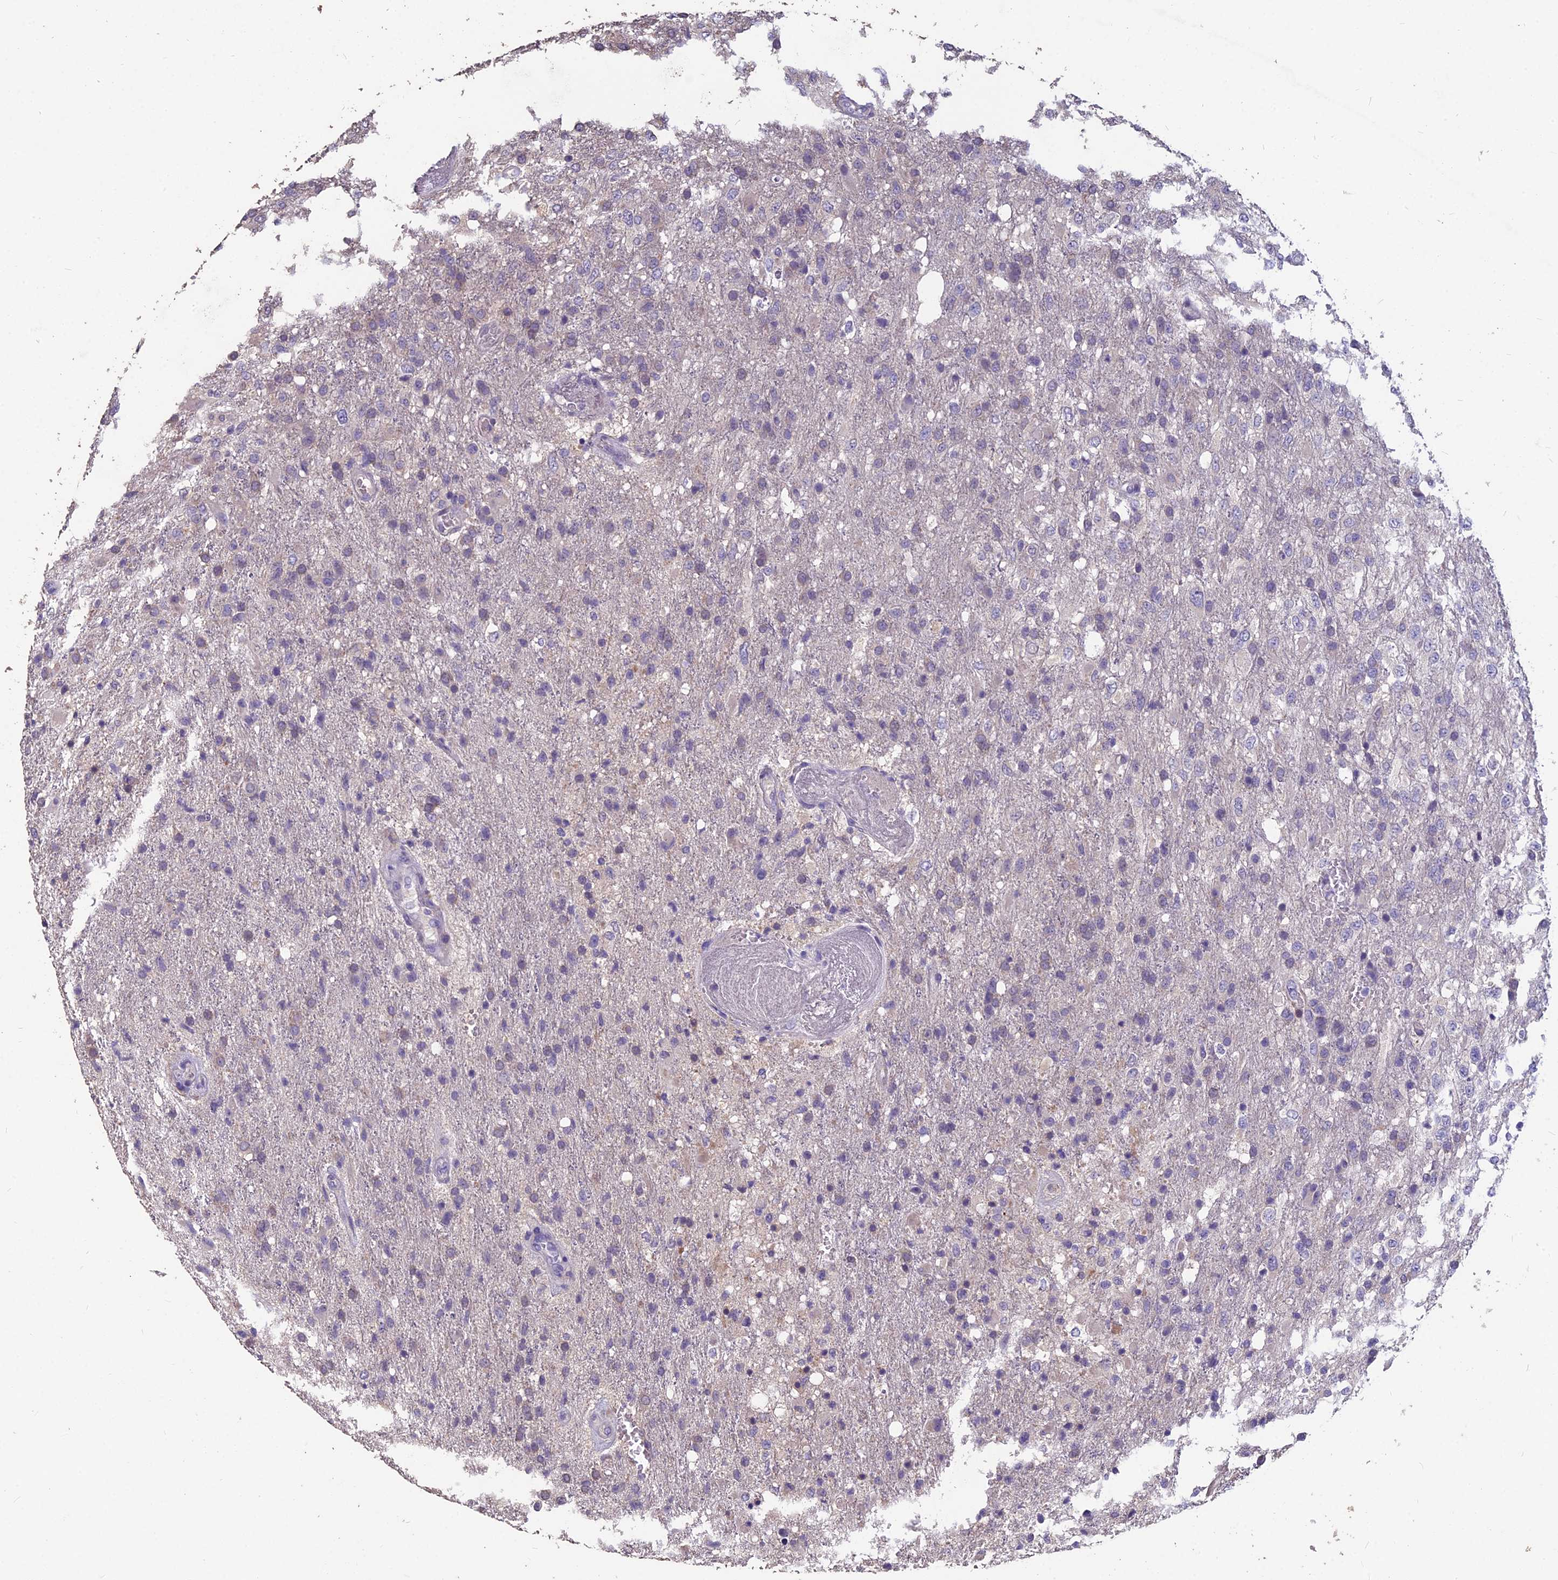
{"staining": {"intensity": "negative", "quantity": "none", "location": "none"}, "tissue": "glioma", "cell_type": "Tumor cells", "image_type": "cancer", "snomed": [{"axis": "morphology", "description": "Glioma, malignant, High grade"}, {"axis": "topography", "description": "Brain"}], "caption": "IHC of malignant glioma (high-grade) shows no positivity in tumor cells.", "gene": "CEACAM16", "patient": {"sex": "female", "age": 74}}